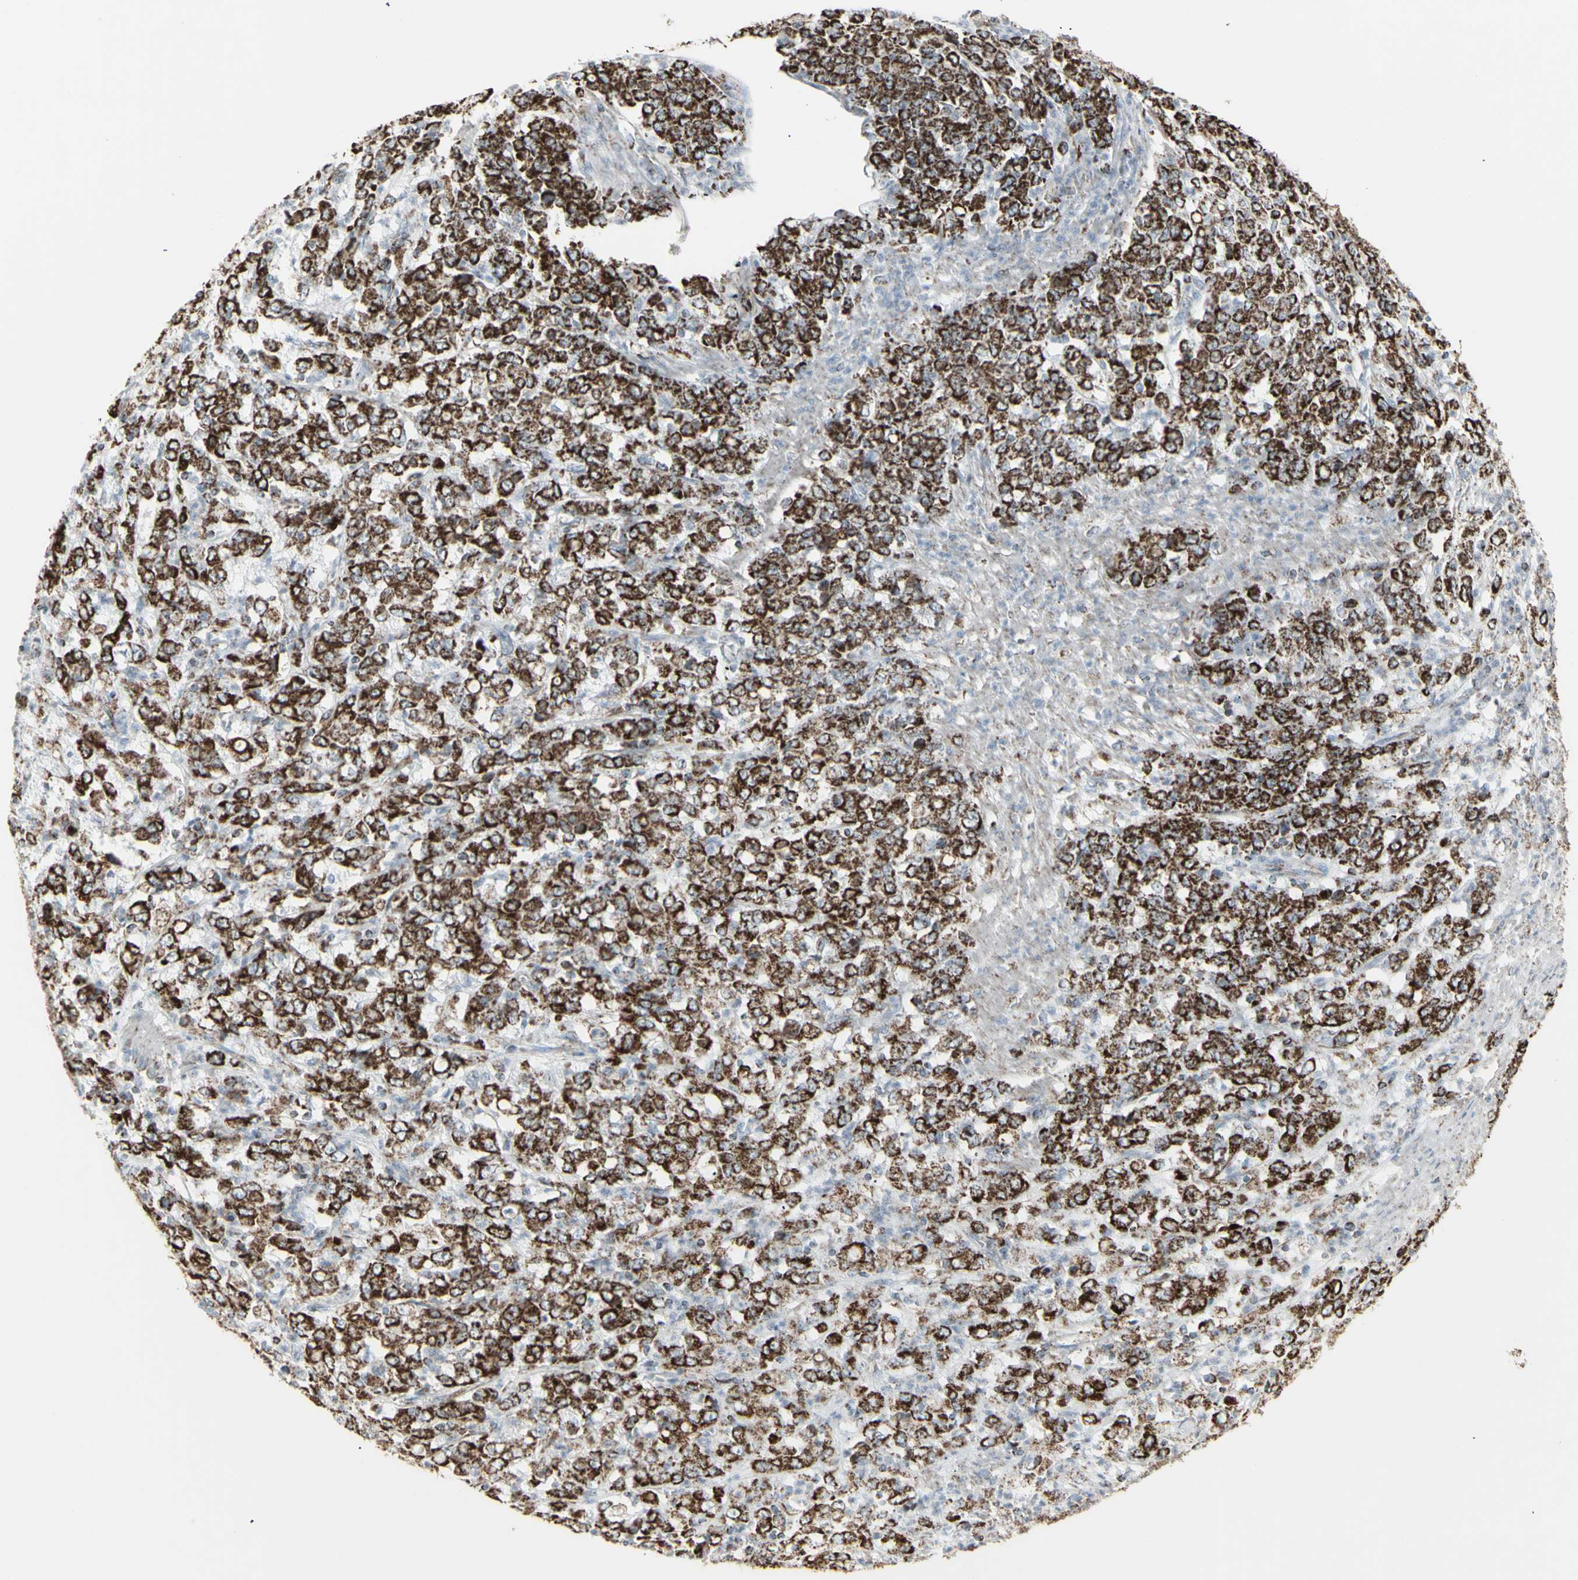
{"staining": {"intensity": "strong", "quantity": ">75%", "location": "cytoplasmic/membranous"}, "tissue": "stomach cancer", "cell_type": "Tumor cells", "image_type": "cancer", "snomed": [{"axis": "morphology", "description": "Adenocarcinoma, NOS"}, {"axis": "topography", "description": "Stomach, lower"}], "caption": "Brown immunohistochemical staining in human stomach cancer (adenocarcinoma) demonstrates strong cytoplasmic/membranous staining in approximately >75% of tumor cells. Using DAB (brown) and hematoxylin (blue) stains, captured at high magnification using brightfield microscopy.", "gene": "PLGRKT", "patient": {"sex": "female", "age": 71}}